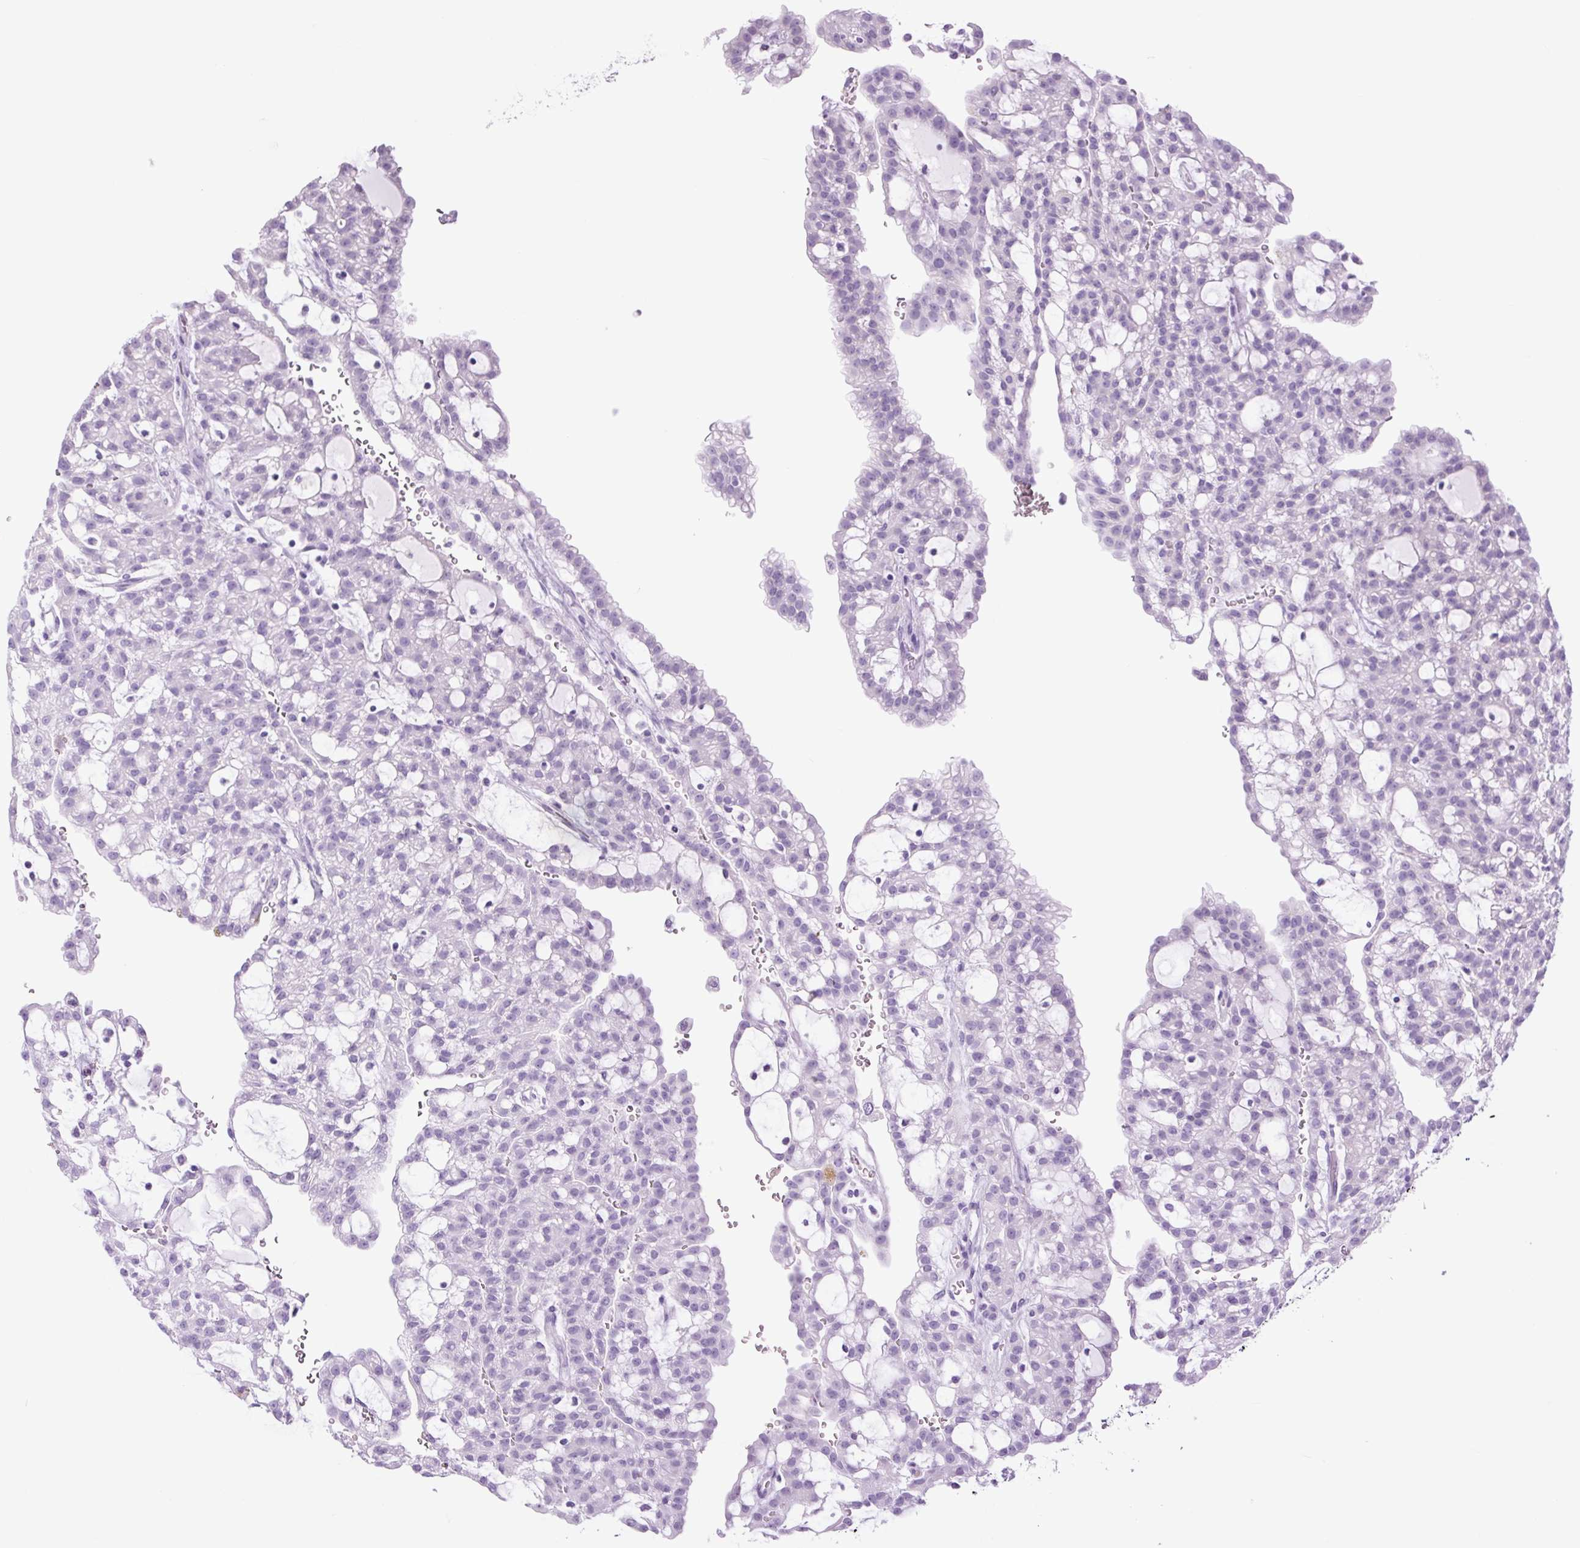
{"staining": {"intensity": "negative", "quantity": "none", "location": "none"}, "tissue": "renal cancer", "cell_type": "Tumor cells", "image_type": "cancer", "snomed": [{"axis": "morphology", "description": "Adenocarcinoma, NOS"}, {"axis": "topography", "description": "Kidney"}], "caption": "Renal cancer stained for a protein using IHC shows no staining tumor cells.", "gene": "TFF2", "patient": {"sex": "male", "age": 63}}